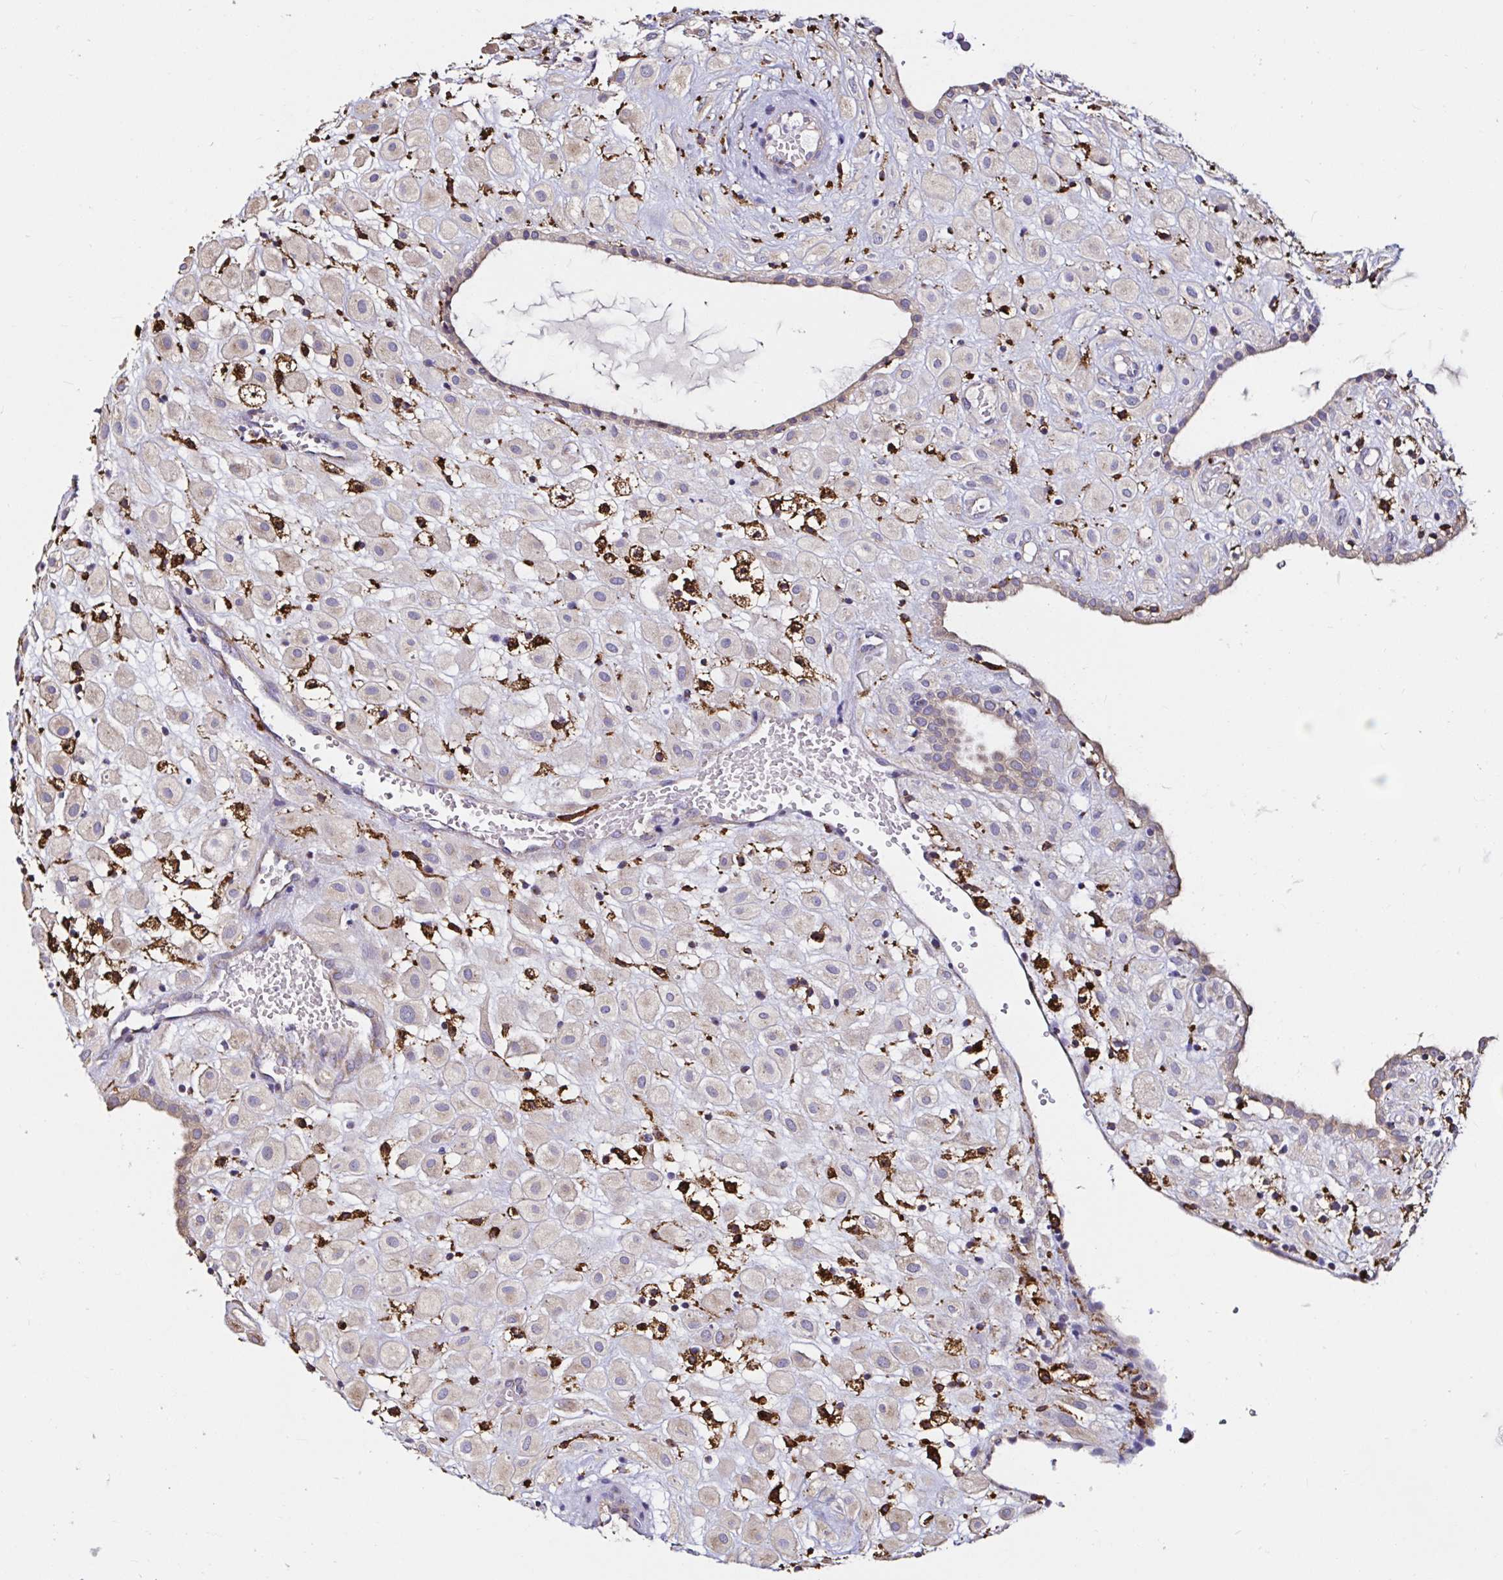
{"staining": {"intensity": "negative", "quantity": "none", "location": "none"}, "tissue": "placenta", "cell_type": "Decidual cells", "image_type": "normal", "snomed": [{"axis": "morphology", "description": "Normal tissue, NOS"}, {"axis": "topography", "description": "Placenta"}], "caption": "DAB immunohistochemical staining of unremarkable placenta demonstrates no significant positivity in decidual cells. Nuclei are stained in blue.", "gene": "MSR1", "patient": {"sex": "female", "age": 24}}